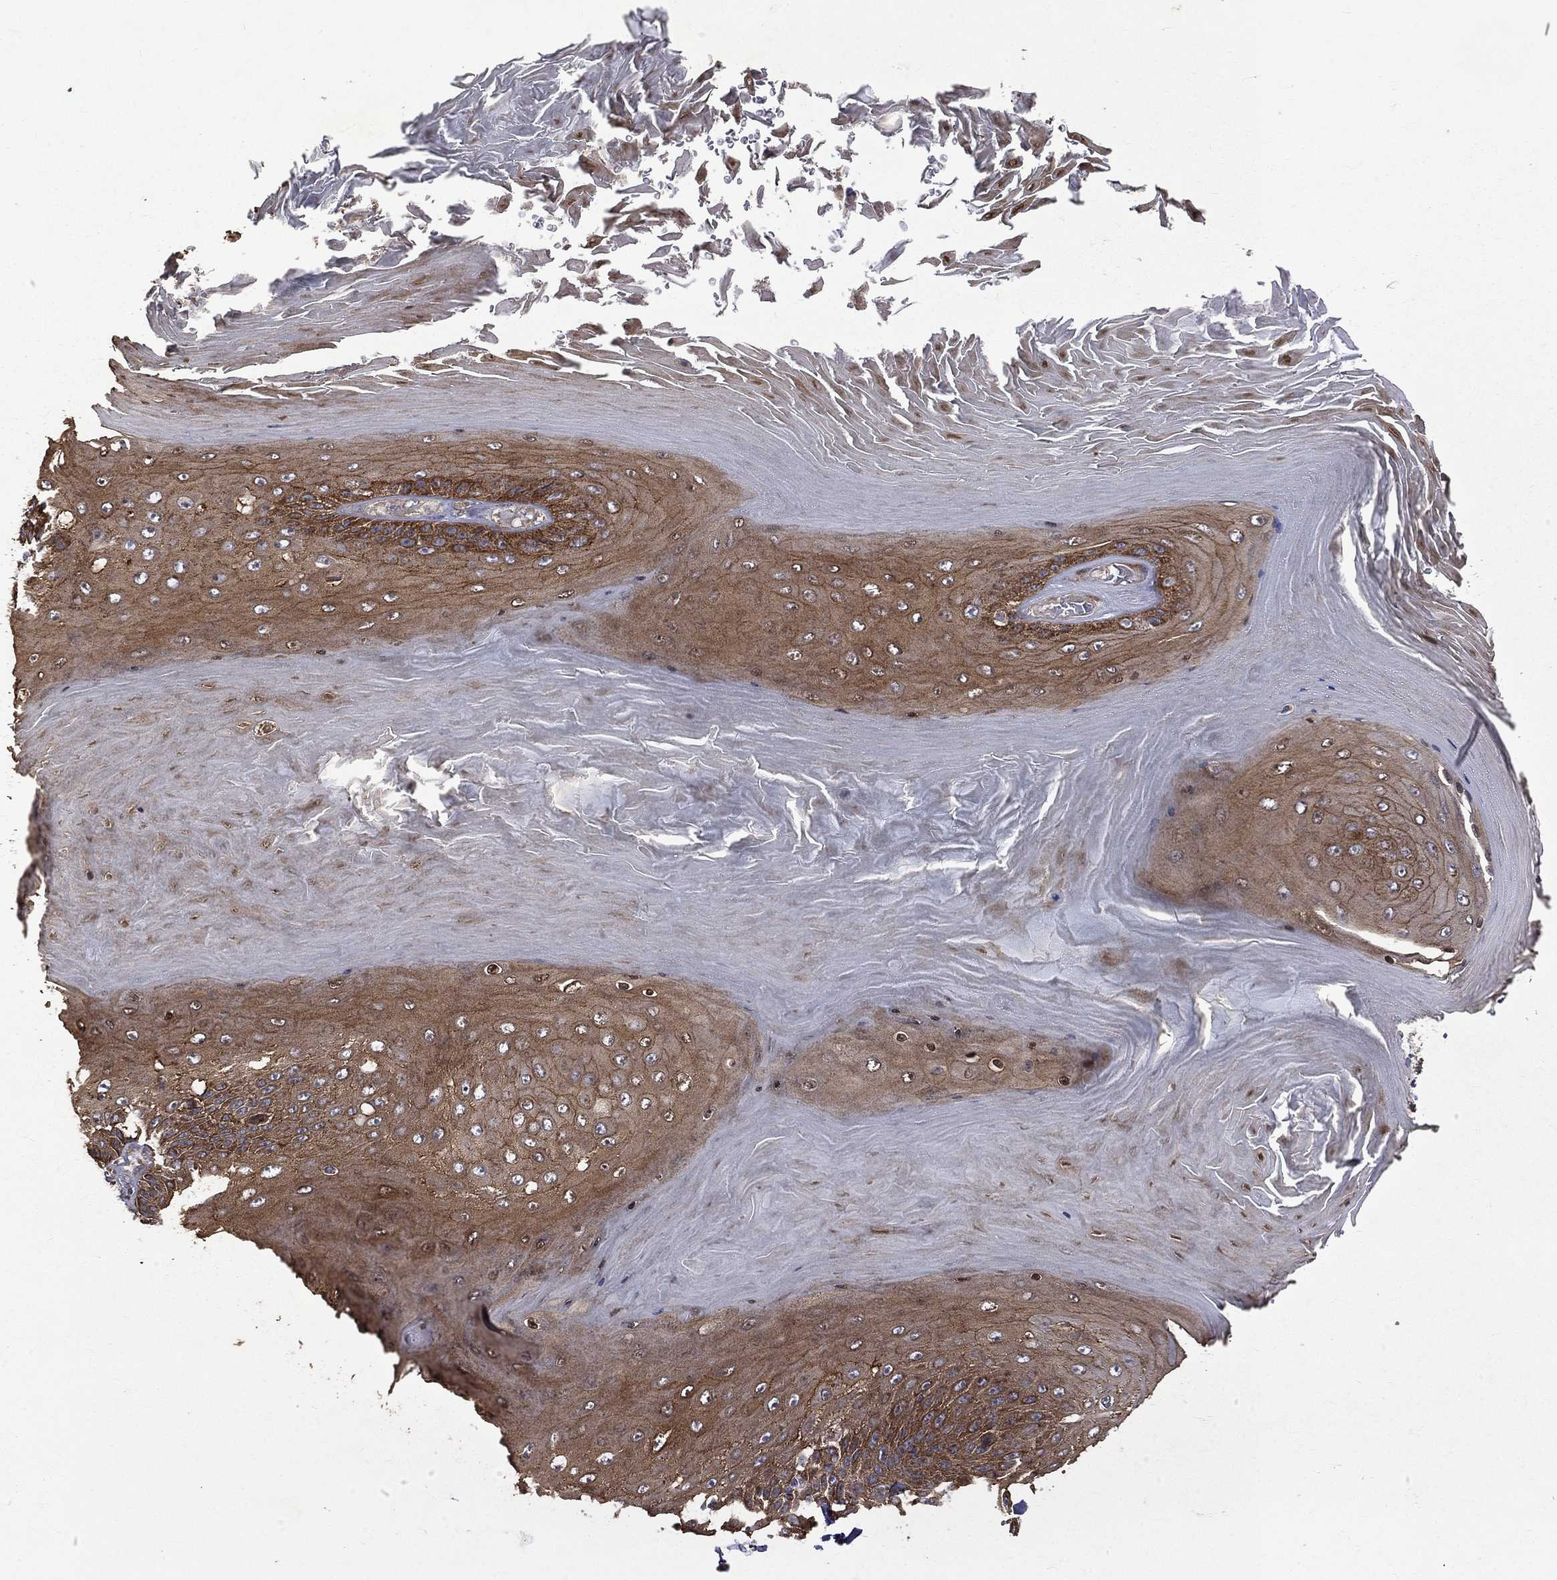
{"staining": {"intensity": "moderate", "quantity": ">75%", "location": "cytoplasmic/membranous"}, "tissue": "skin cancer", "cell_type": "Tumor cells", "image_type": "cancer", "snomed": [{"axis": "morphology", "description": "Squamous cell carcinoma, NOS"}, {"axis": "topography", "description": "Skin"}], "caption": "Squamous cell carcinoma (skin) stained for a protein exhibits moderate cytoplasmic/membranous positivity in tumor cells.", "gene": "RPGR", "patient": {"sex": "male", "age": 62}}